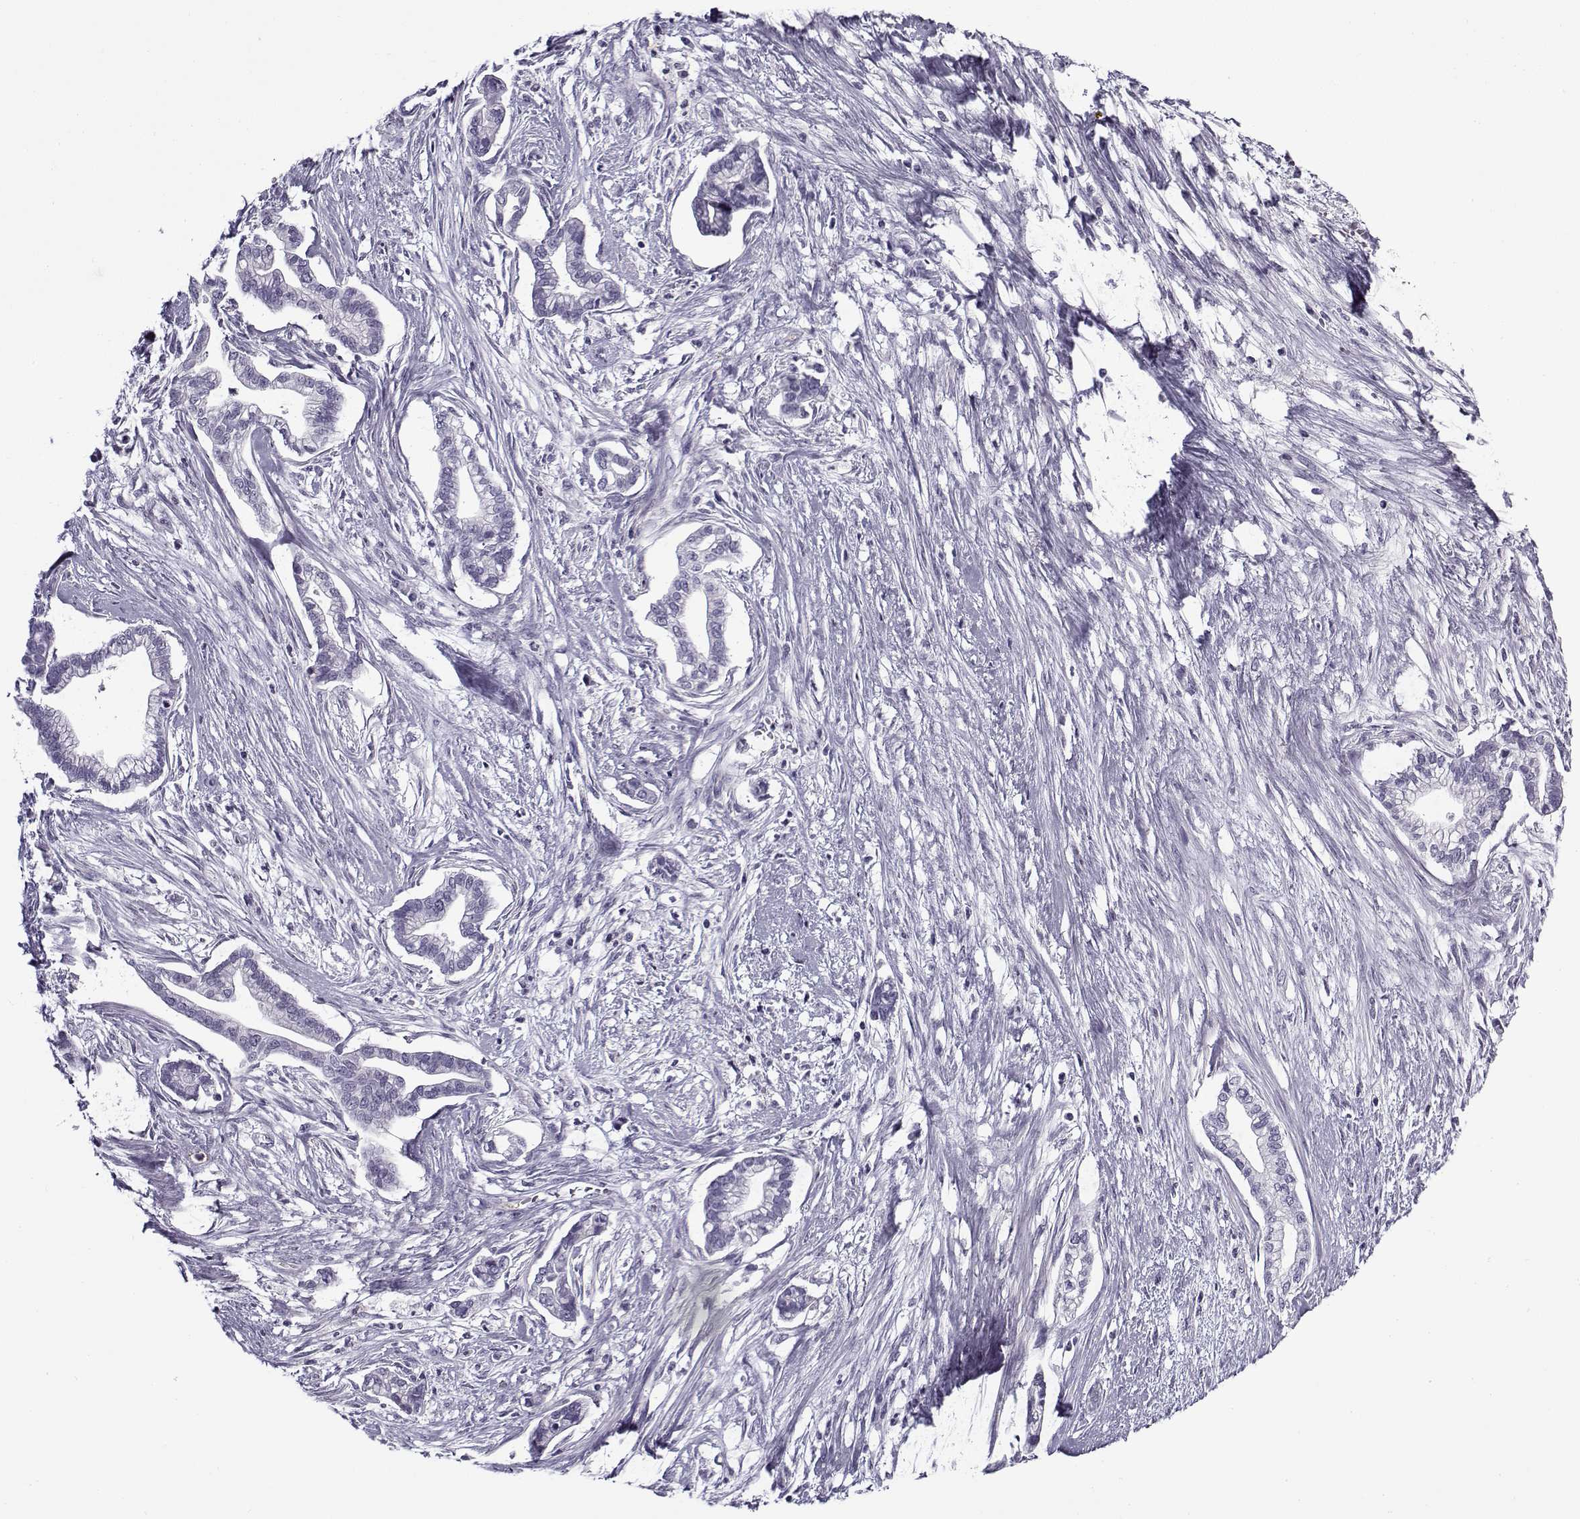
{"staining": {"intensity": "negative", "quantity": "none", "location": "none"}, "tissue": "cervical cancer", "cell_type": "Tumor cells", "image_type": "cancer", "snomed": [{"axis": "morphology", "description": "Adenocarcinoma, NOS"}, {"axis": "topography", "description": "Cervix"}], "caption": "Tumor cells are negative for protein expression in human cervical cancer (adenocarcinoma). (Immunohistochemistry (ihc), brightfield microscopy, high magnification).", "gene": "SNCA", "patient": {"sex": "female", "age": 62}}